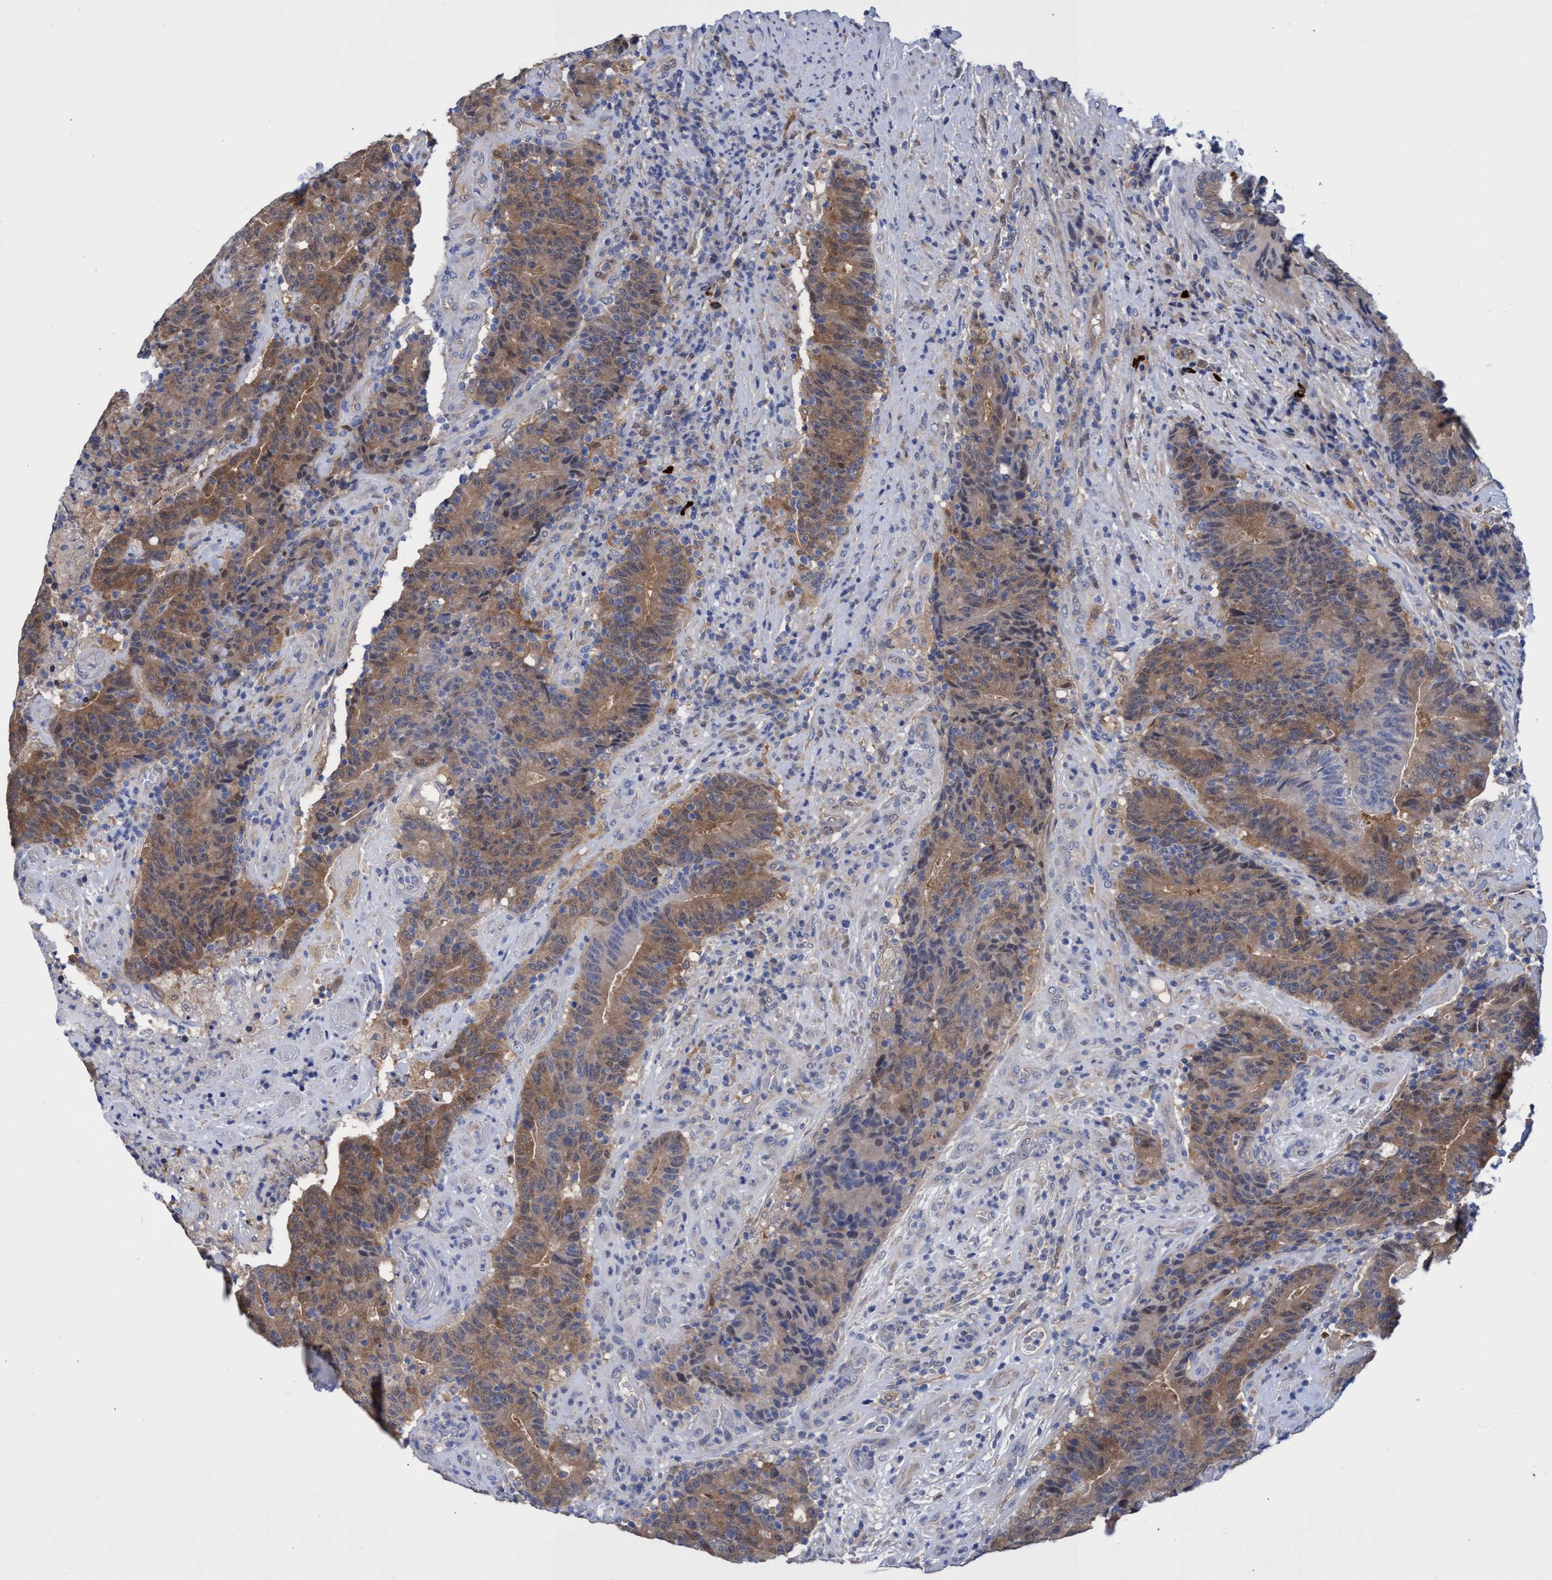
{"staining": {"intensity": "moderate", "quantity": ">75%", "location": "cytoplasmic/membranous"}, "tissue": "colorectal cancer", "cell_type": "Tumor cells", "image_type": "cancer", "snomed": [{"axis": "morphology", "description": "Normal tissue, NOS"}, {"axis": "morphology", "description": "Adenocarcinoma, NOS"}, {"axis": "topography", "description": "Colon"}], "caption": "Approximately >75% of tumor cells in human colorectal adenocarcinoma display moderate cytoplasmic/membranous protein expression as visualized by brown immunohistochemical staining.", "gene": "PNPO", "patient": {"sex": "female", "age": 75}}